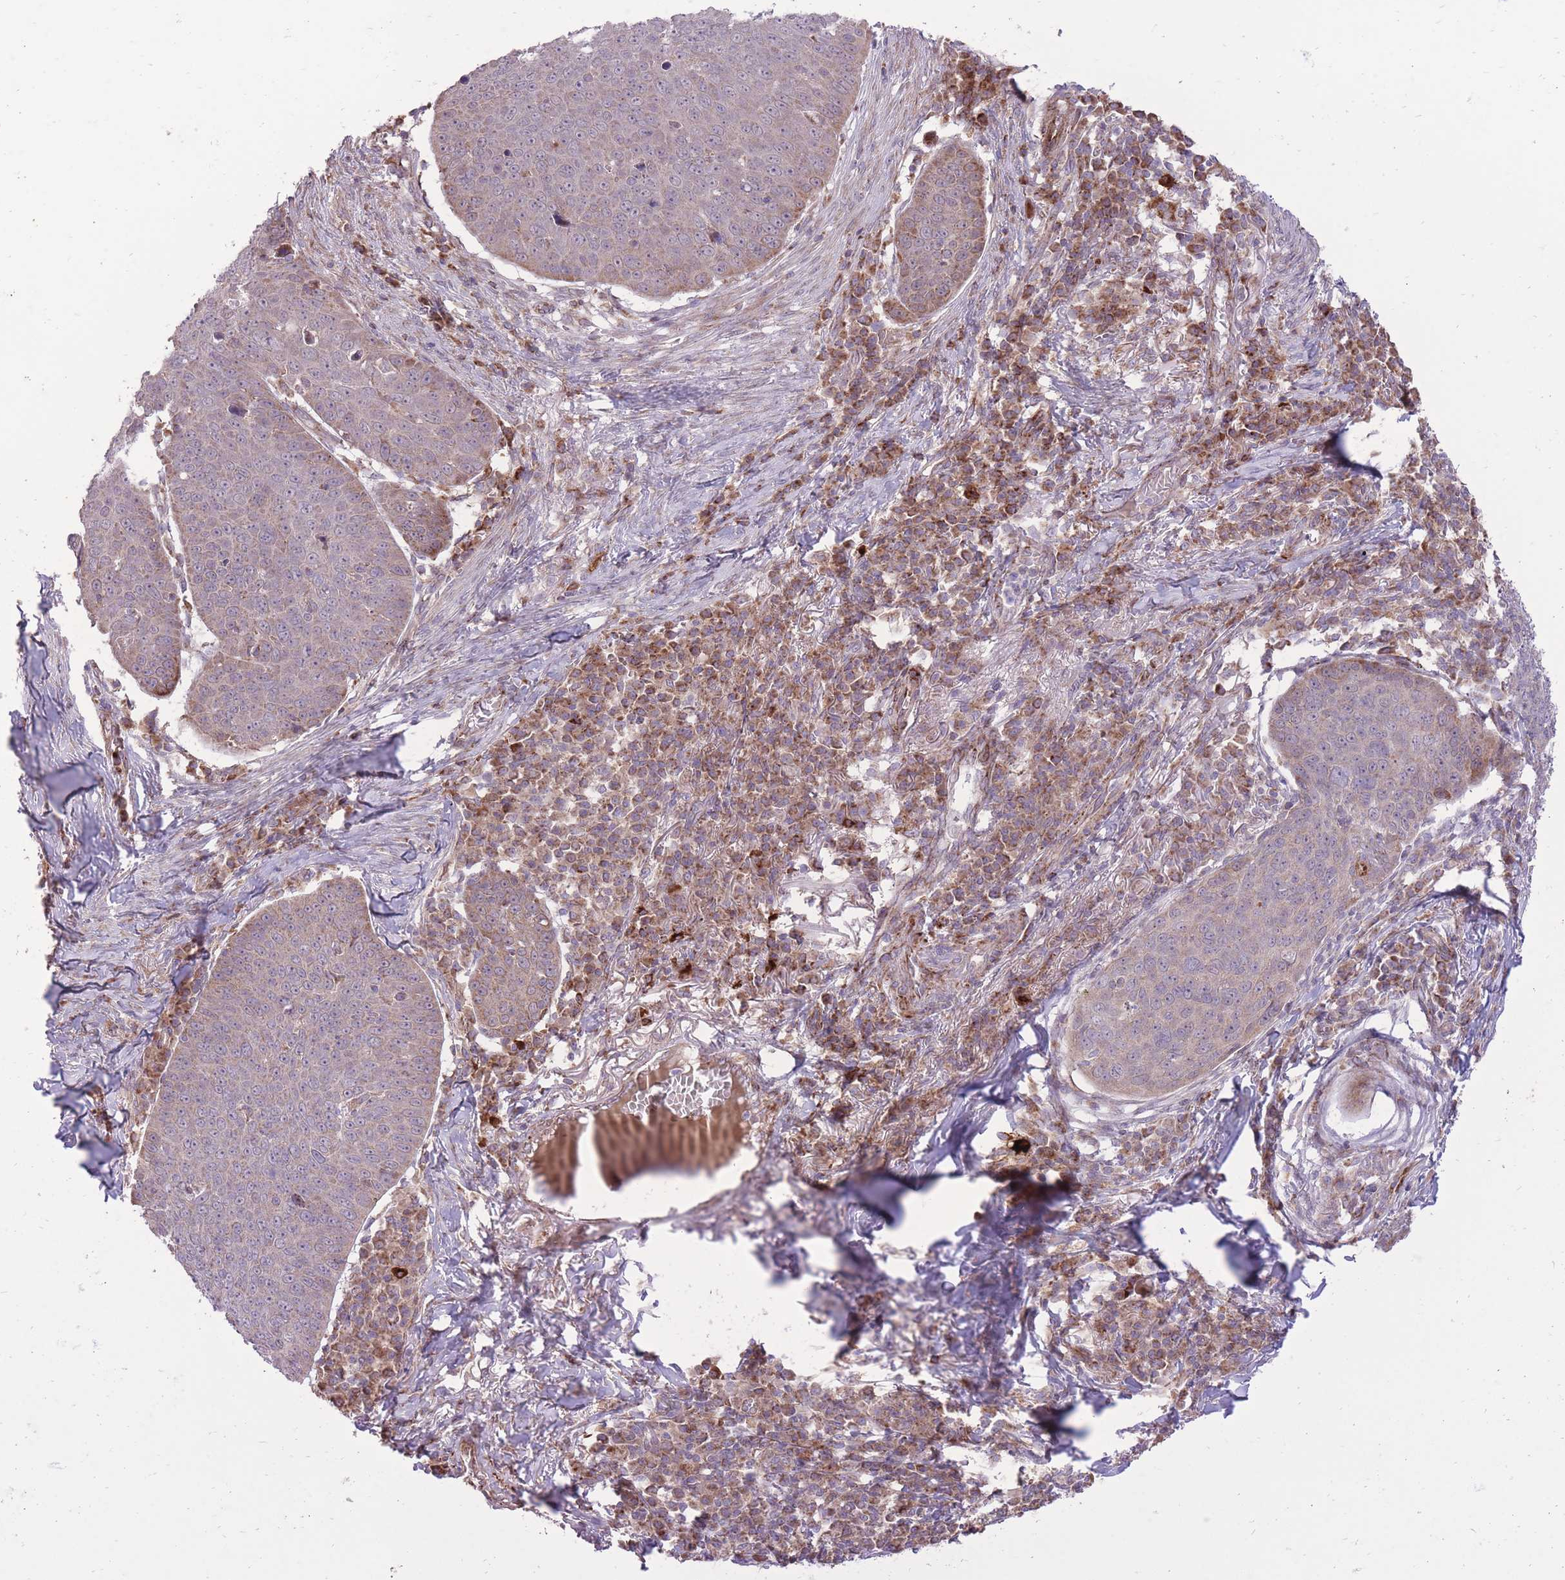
{"staining": {"intensity": "weak", "quantity": "<25%", "location": "cytoplasmic/membranous"}, "tissue": "skin cancer", "cell_type": "Tumor cells", "image_type": "cancer", "snomed": [{"axis": "morphology", "description": "Squamous cell carcinoma, NOS"}, {"axis": "topography", "description": "Skin"}], "caption": "This is a histopathology image of immunohistochemistry staining of skin cancer (squamous cell carcinoma), which shows no positivity in tumor cells.", "gene": "SLC4A4", "patient": {"sex": "male", "age": 71}}